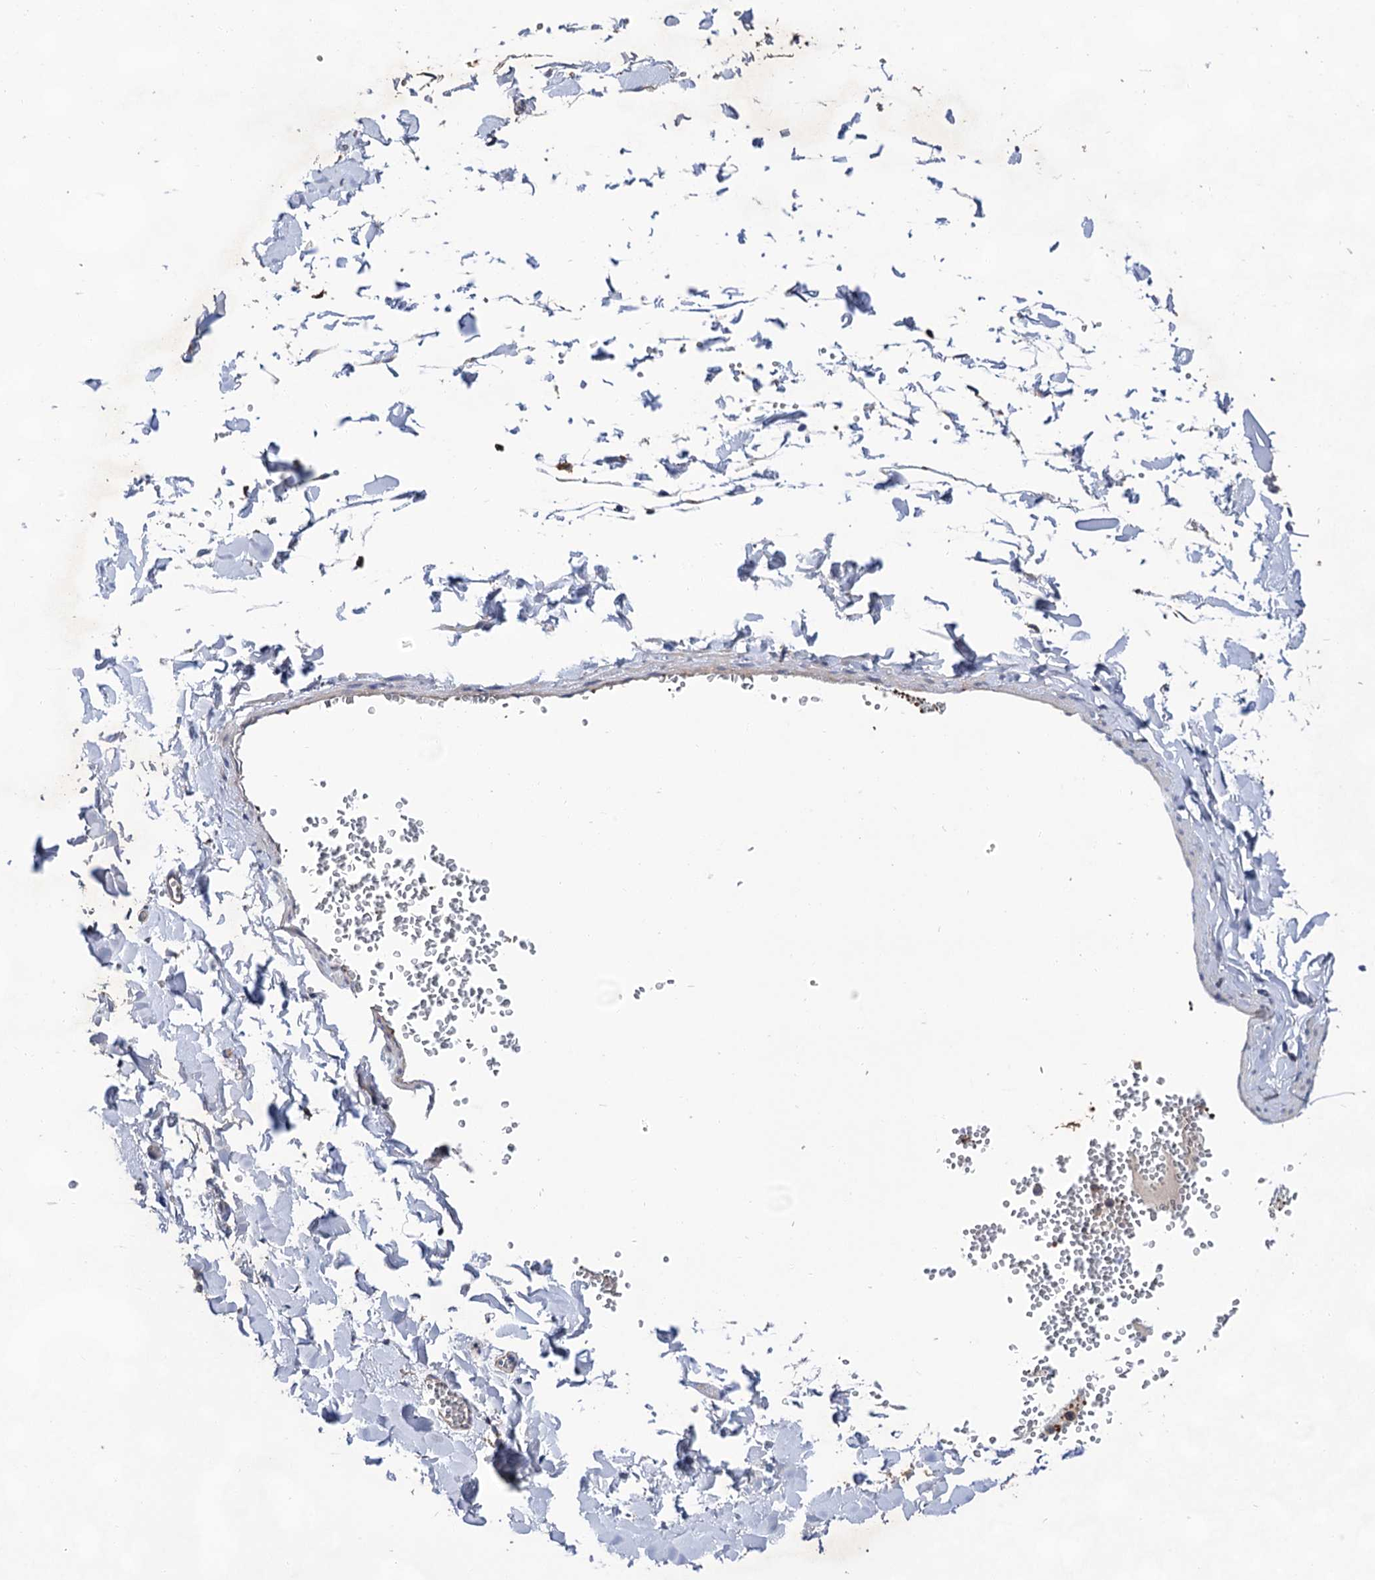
{"staining": {"intensity": "moderate", "quantity": ">75%", "location": "nuclear"}, "tissue": "adipose tissue", "cell_type": "Adipocytes", "image_type": "normal", "snomed": [{"axis": "morphology", "description": "Normal tissue, NOS"}, {"axis": "topography", "description": "Gallbladder"}, {"axis": "topography", "description": "Peripheral nerve tissue"}], "caption": "Moderate nuclear positivity is identified in about >75% of adipocytes in benign adipose tissue. (Brightfield microscopy of DAB IHC at high magnification).", "gene": "TMTC3", "patient": {"sex": "male", "age": 38}}